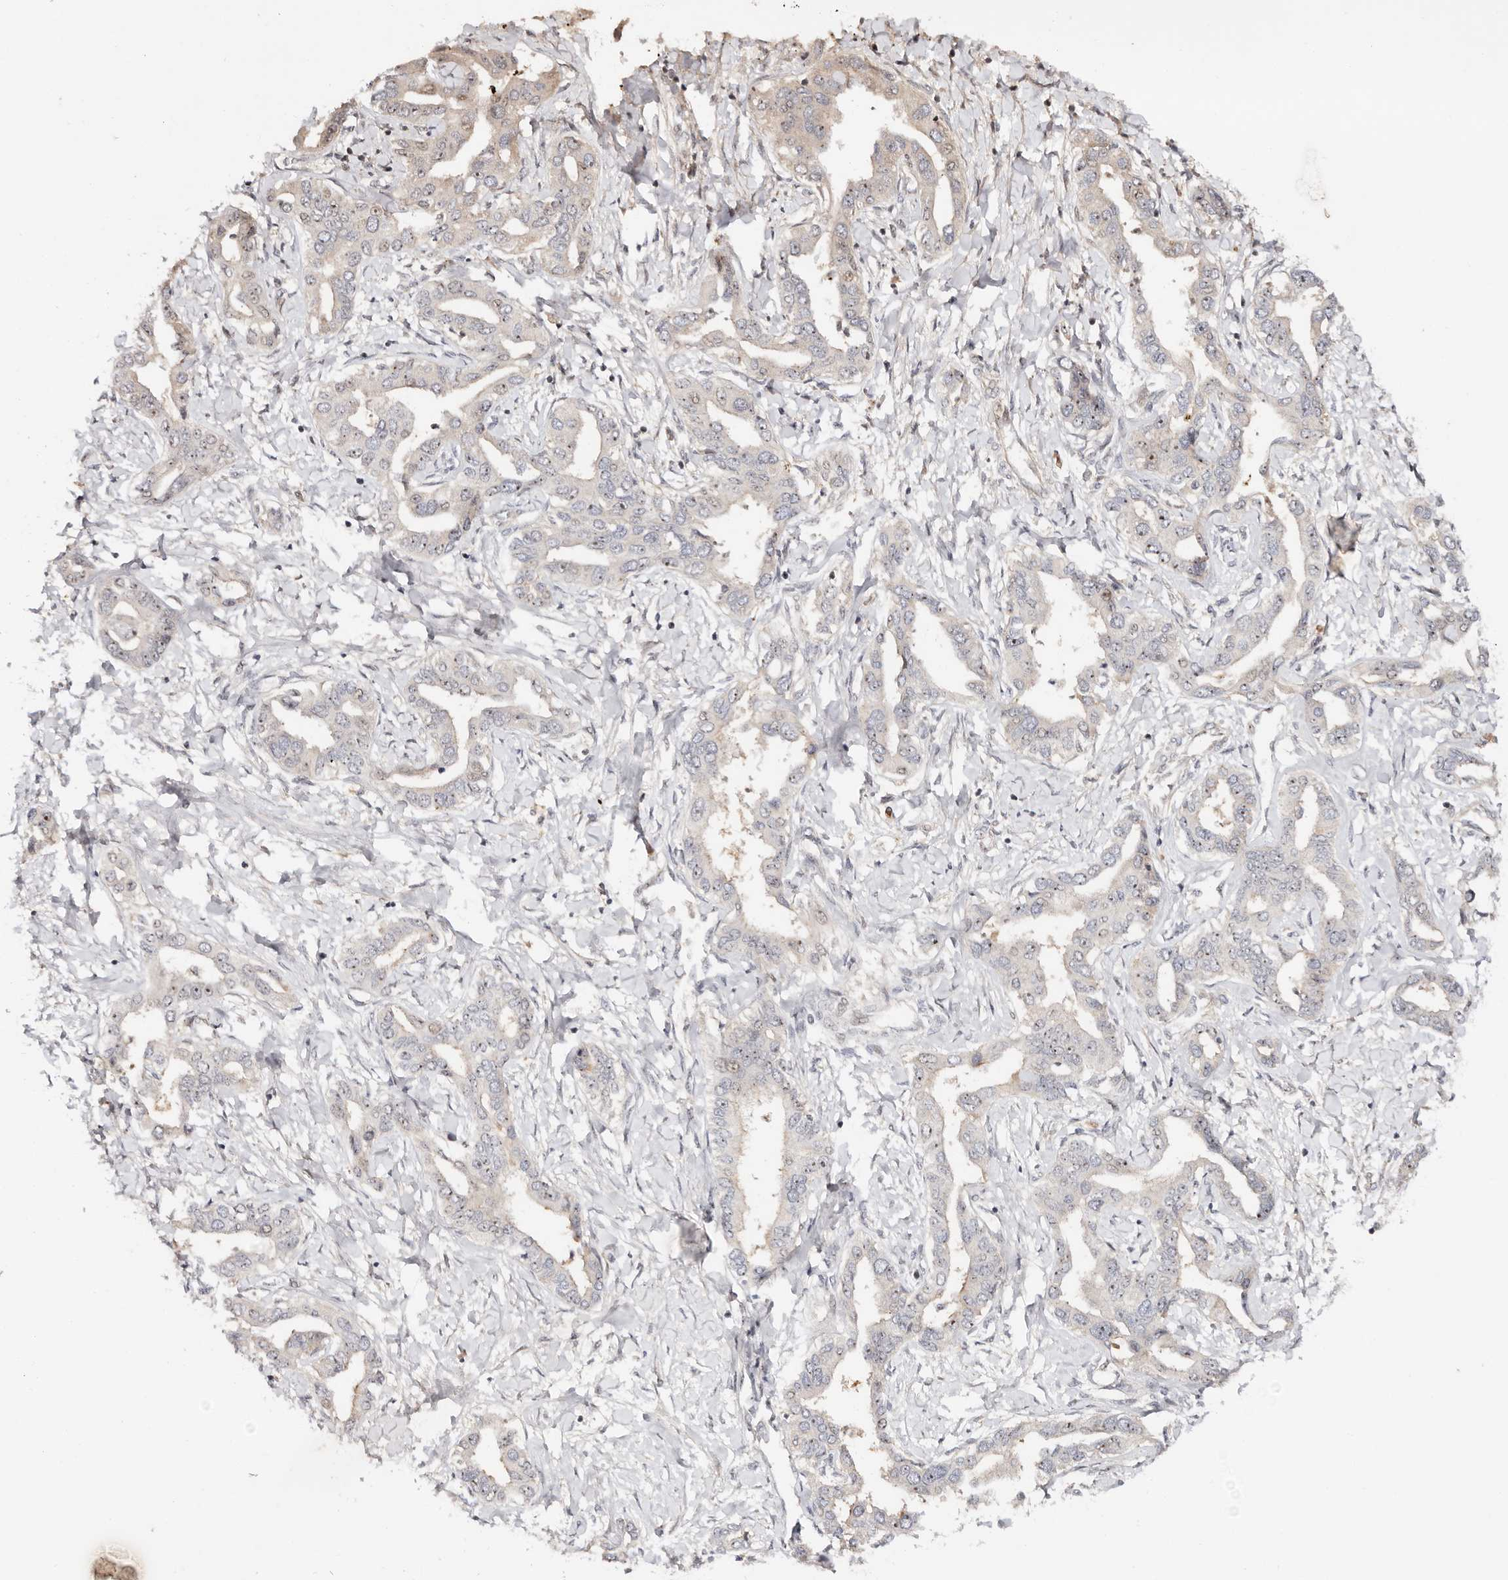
{"staining": {"intensity": "negative", "quantity": "none", "location": "none"}, "tissue": "liver cancer", "cell_type": "Tumor cells", "image_type": "cancer", "snomed": [{"axis": "morphology", "description": "Cholangiocarcinoma"}, {"axis": "topography", "description": "Liver"}], "caption": "IHC photomicrograph of human liver cancer stained for a protein (brown), which exhibits no expression in tumor cells.", "gene": "ODF2L", "patient": {"sex": "male", "age": 59}}